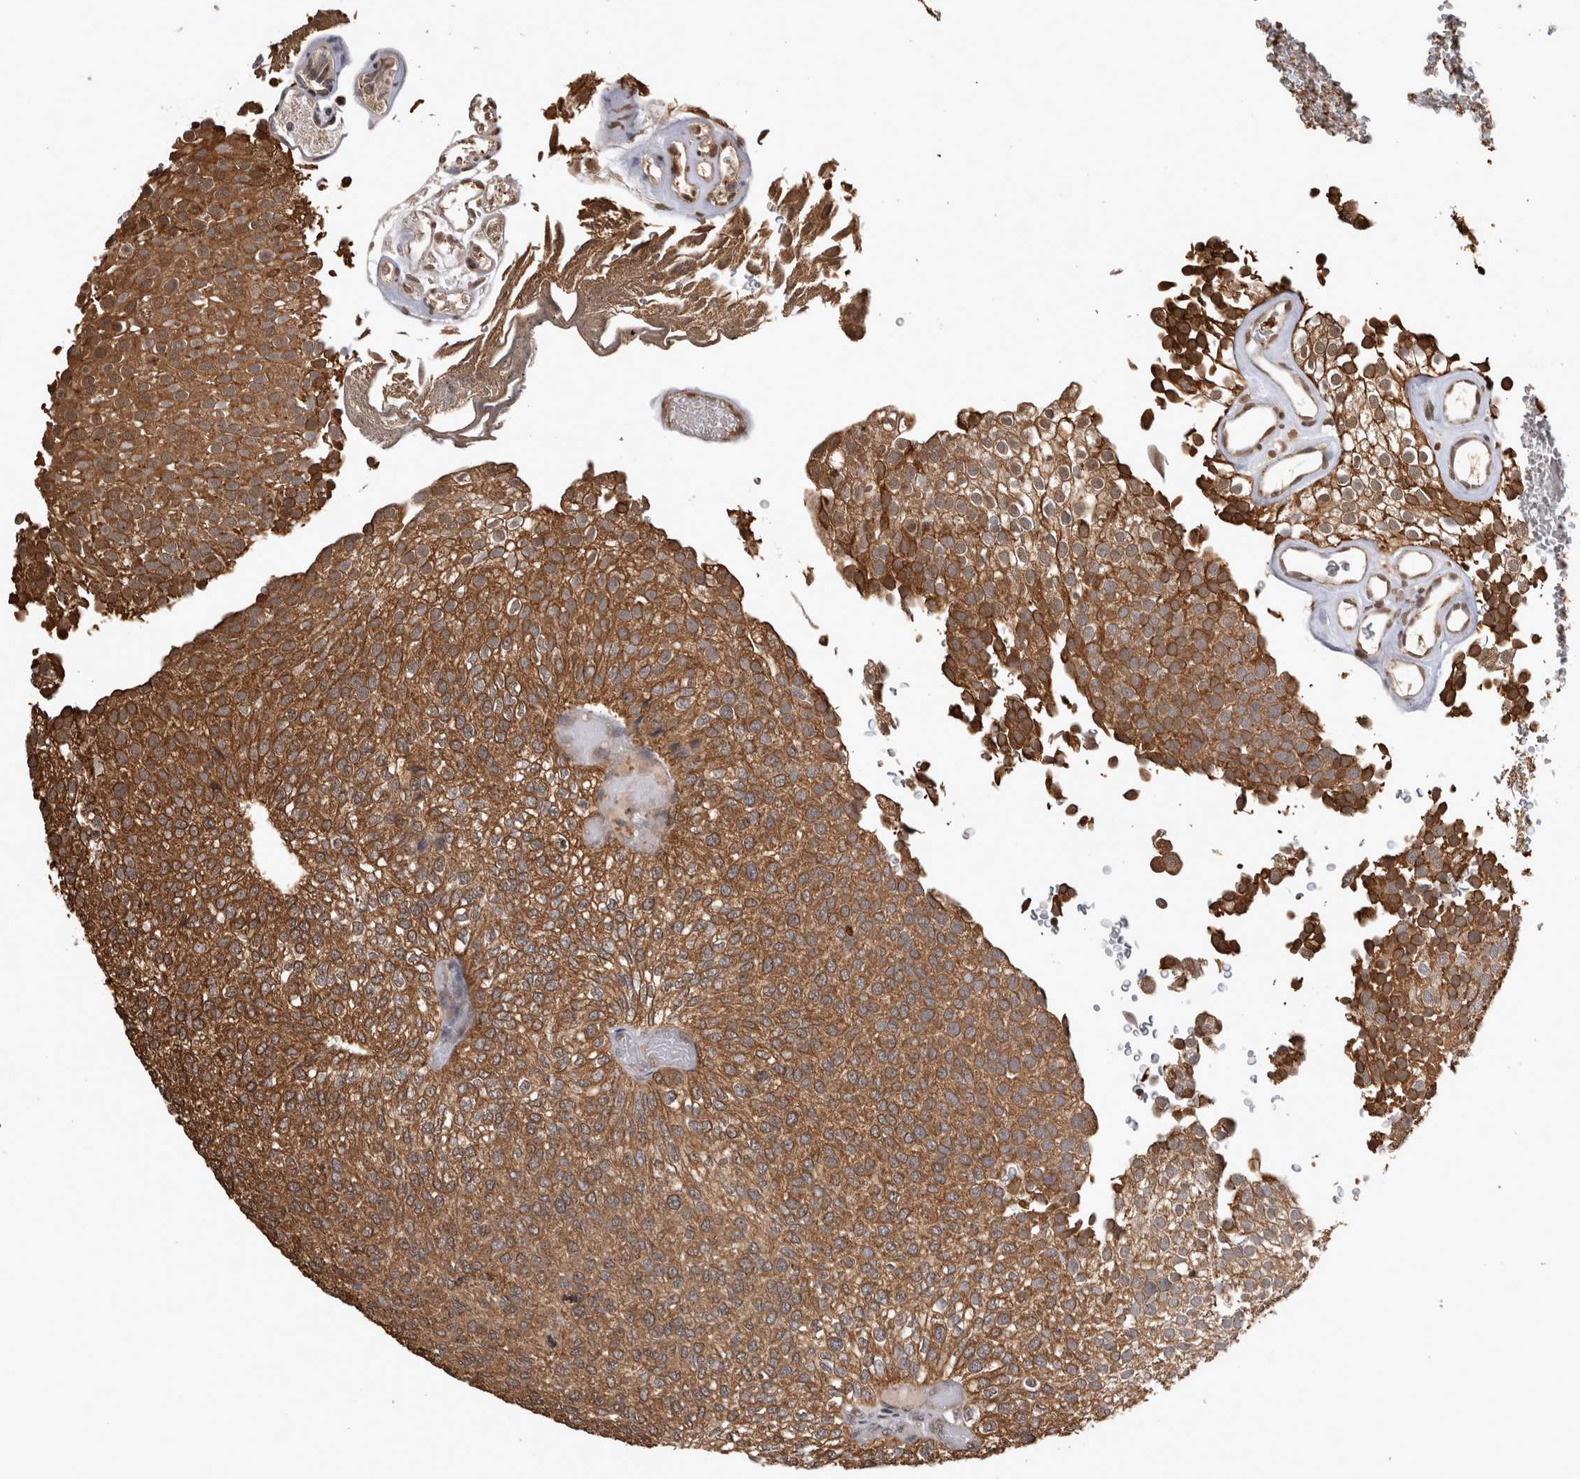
{"staining": {"intensity": "strong", "quantity": ">75%", "location": "cytoplasmic/membranous"}, "tissue": "urothelial cancer", "cell_type": "Tumor cells", "image_type": "cancer", "snomed": [{"axis": "morphology", "description": "Urothelial carcinoma, Low grade"}, {"axis": "topography", "description": "Urinary bladder"}], "caption": "Tumor cells exhibit high levels of strong cytoplasmic/membranous staining in about >75% of cells in human urothelial carcinoma (low-grade). The protein is stained brown, and the nuclei are stained in blue (DAB (3,3'-diaminobenzidine) IHC with brightfield microscopy, high magnification).", "gene": "PAK4", "patient": {"sex": "male", "age": 78}}